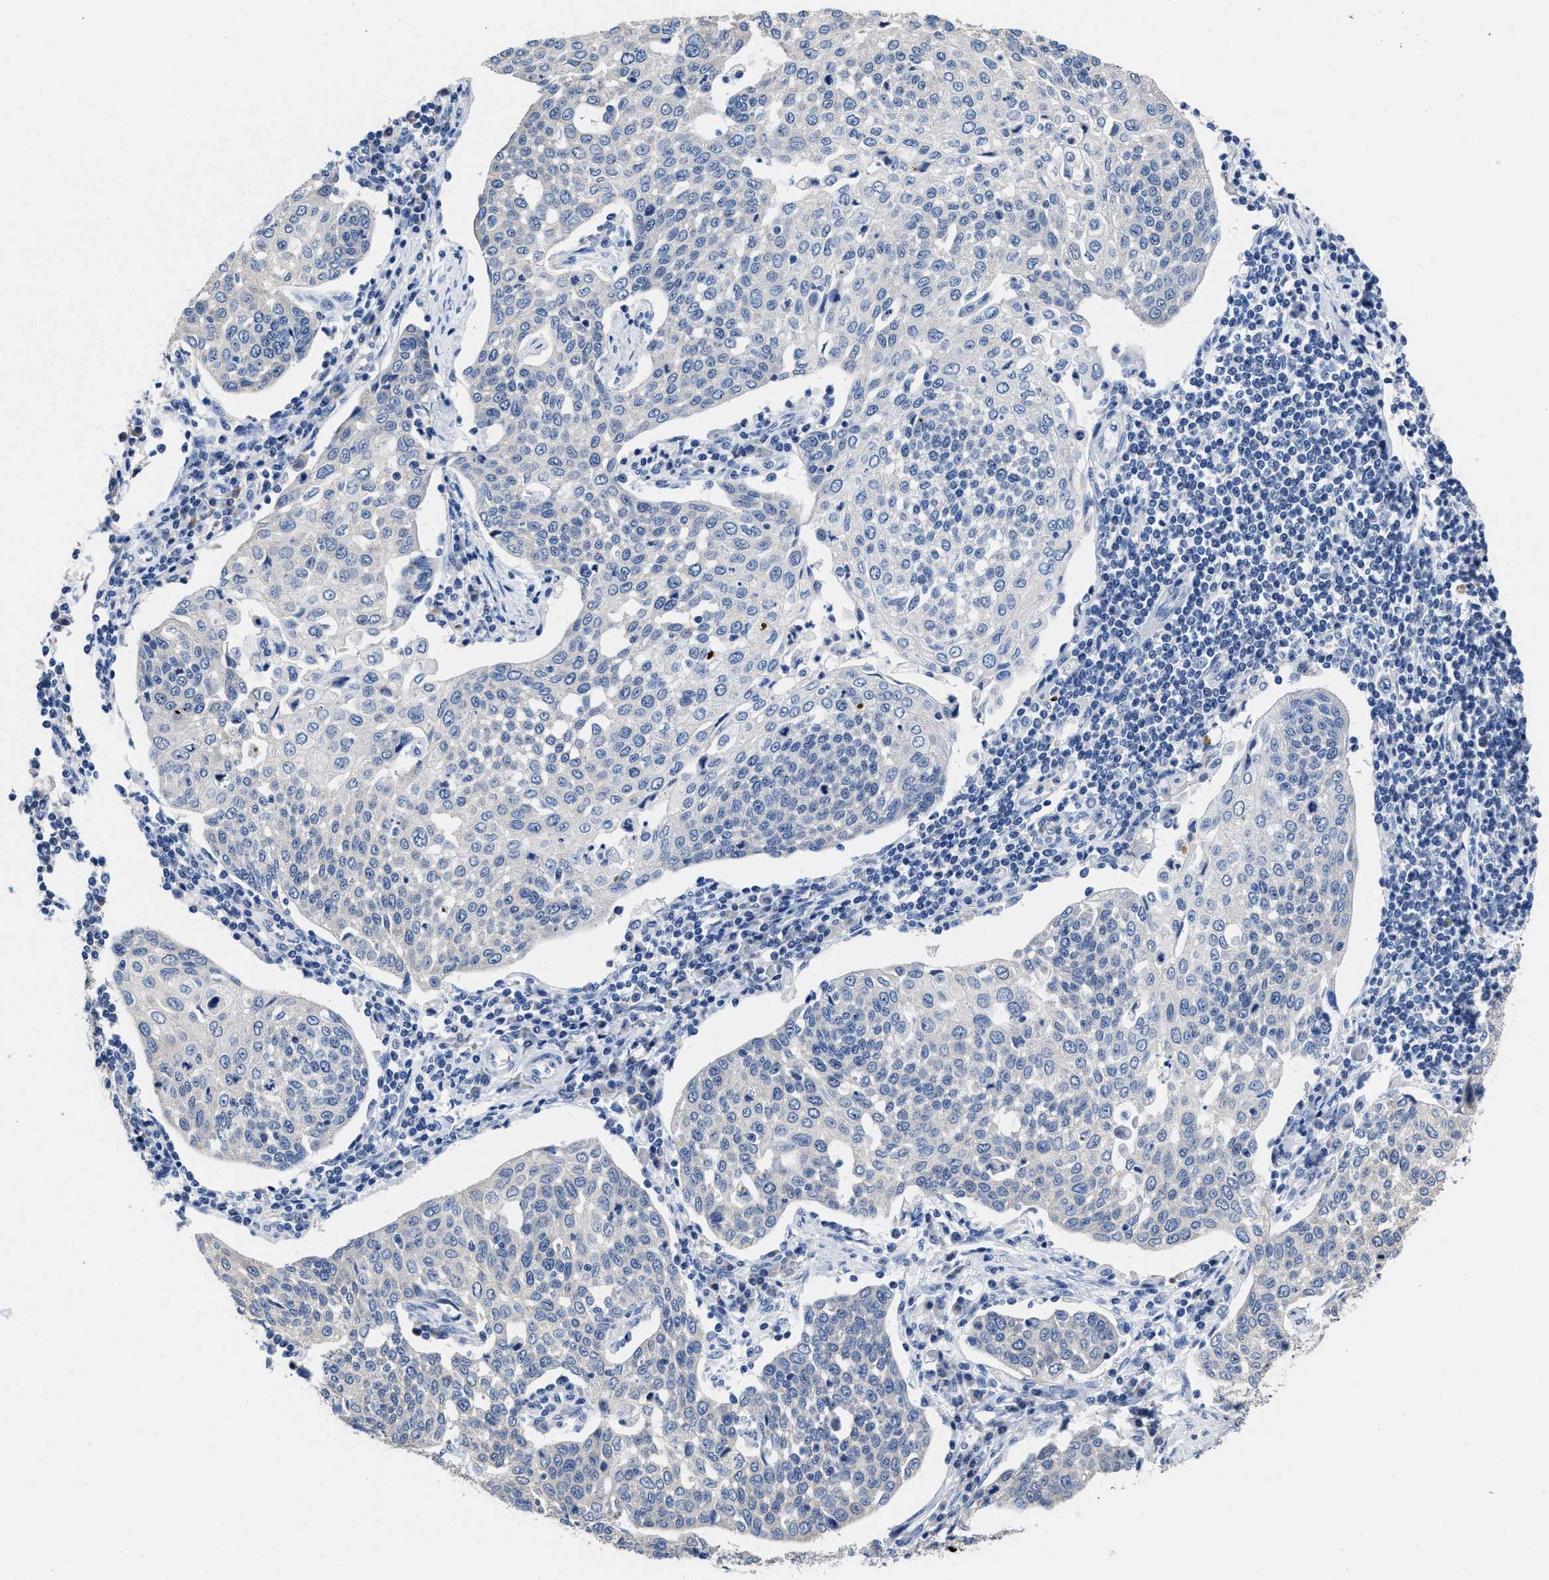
{"staining": {"intensity": "negative", "quantity": "none", "location": "none"}, "tissue": "cervical cancer", "cell_type": "Tumor cells", "image_type": "cancer", "snomed": [{"axis": "morphology", "description": "Squamous cell carcinoma, NOS"}, {"axis": "topography", "description": "Cervix"}], "caption": "This is an IHC histopathology image of human cervical cancer (squamous cell carcinoma). There is no positivity in tumor cells.", "gene": "HOOK1", "patient": {"sex": "female", "age": 34}}